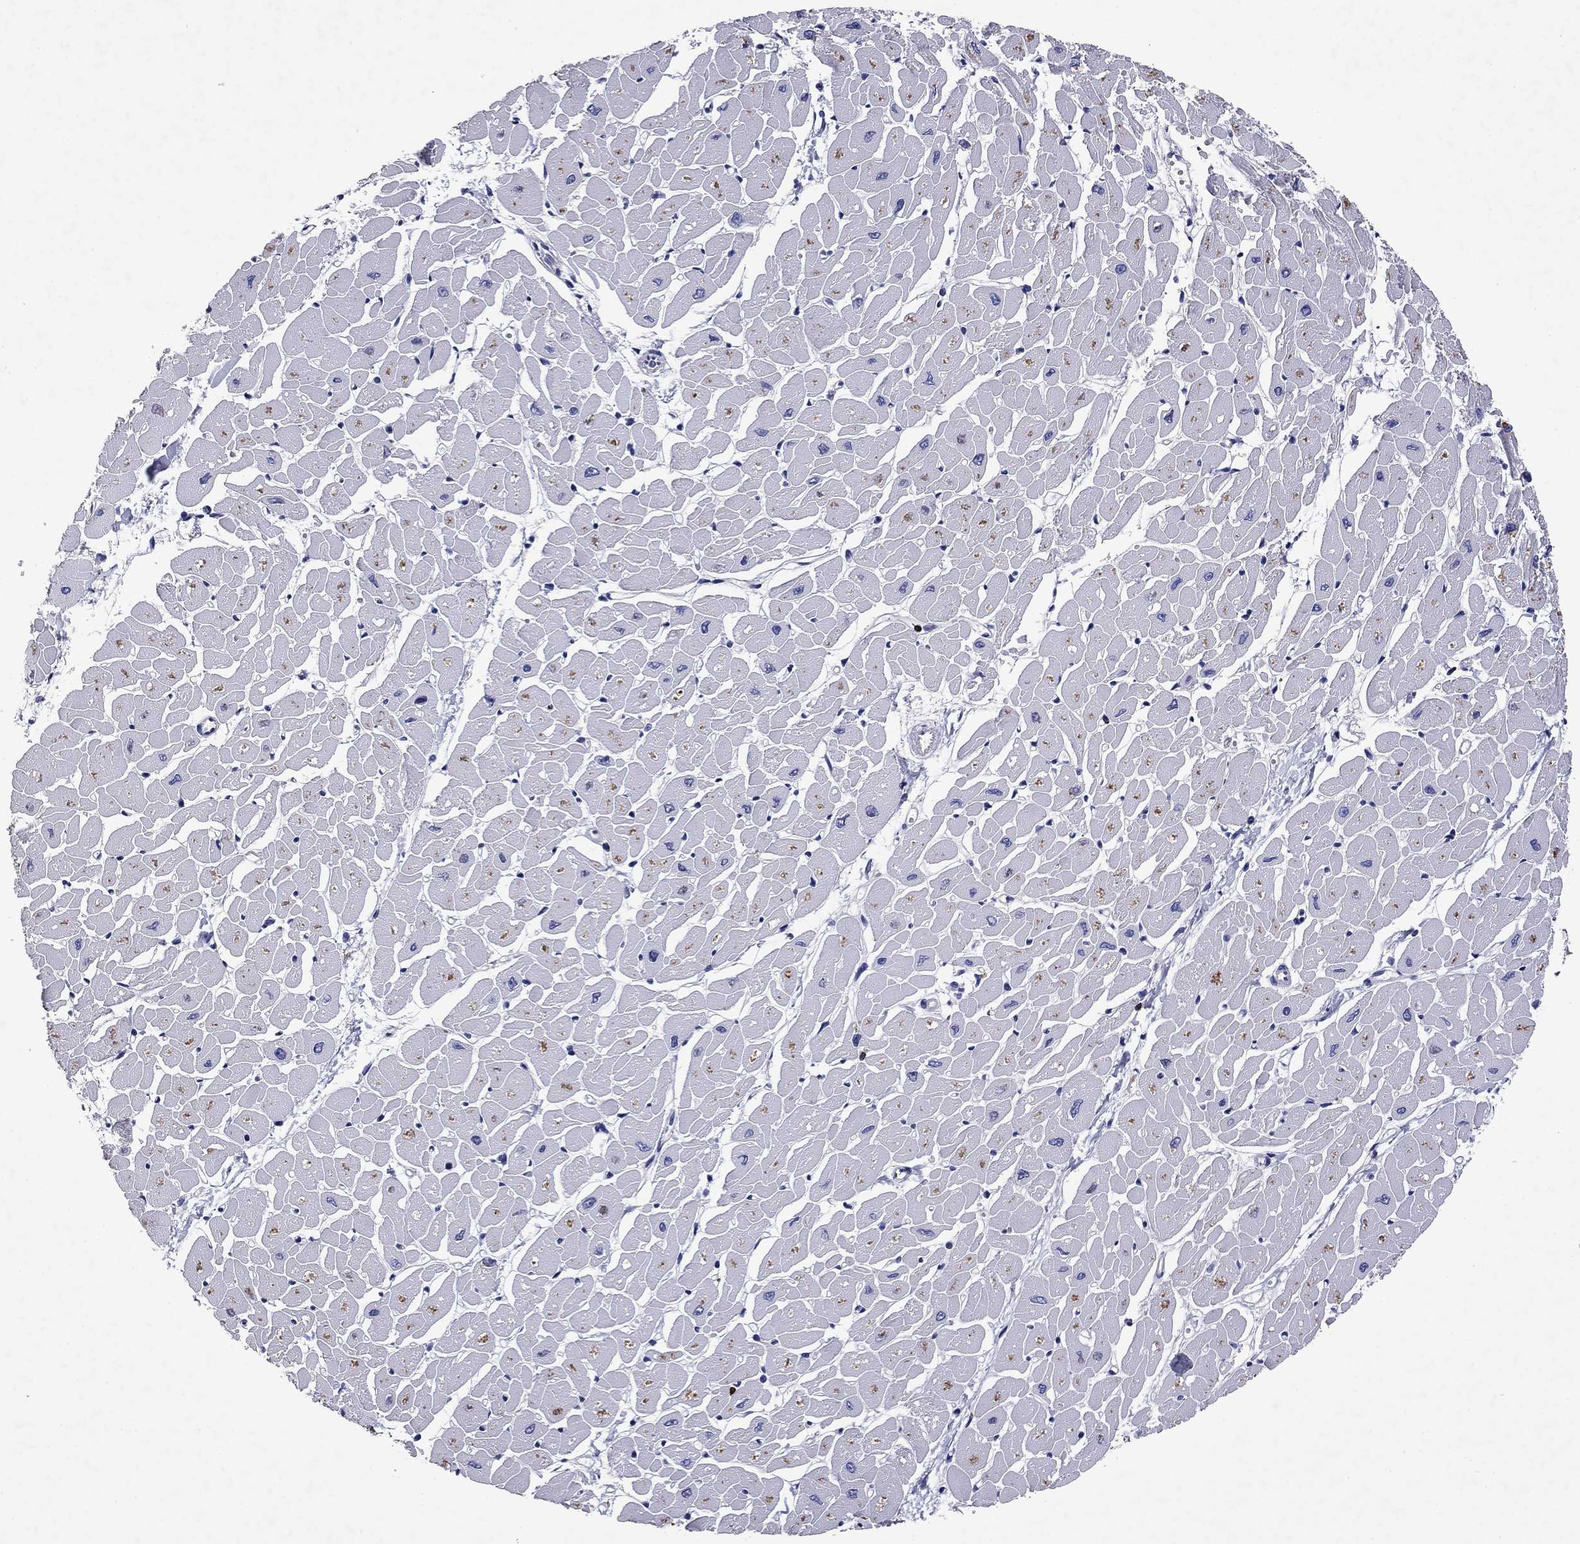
{"staining": {"intensity": "negative", "quantity": "none", "location": "none"}, "tissue": "heart muscle", "cell_type": "Cardiomyocytes", "image_type": "normal", "snomed": [{"axis": "morphology", "description": "Normal tissue, NOS"}, {"axis": "topography", "description": "Heart"}], "caption": "Immunohistochemistry photomicrograph of normal heart muscle stained for a protein (brown), which demonstrates no positivity in cardiomyocytes. (Brightfield microscopy of DAB (3,3'-diaminobenzidine) IHC at high magnification).", "gene": "GZMK", "patient": {"sex": "male", "age": 57}}